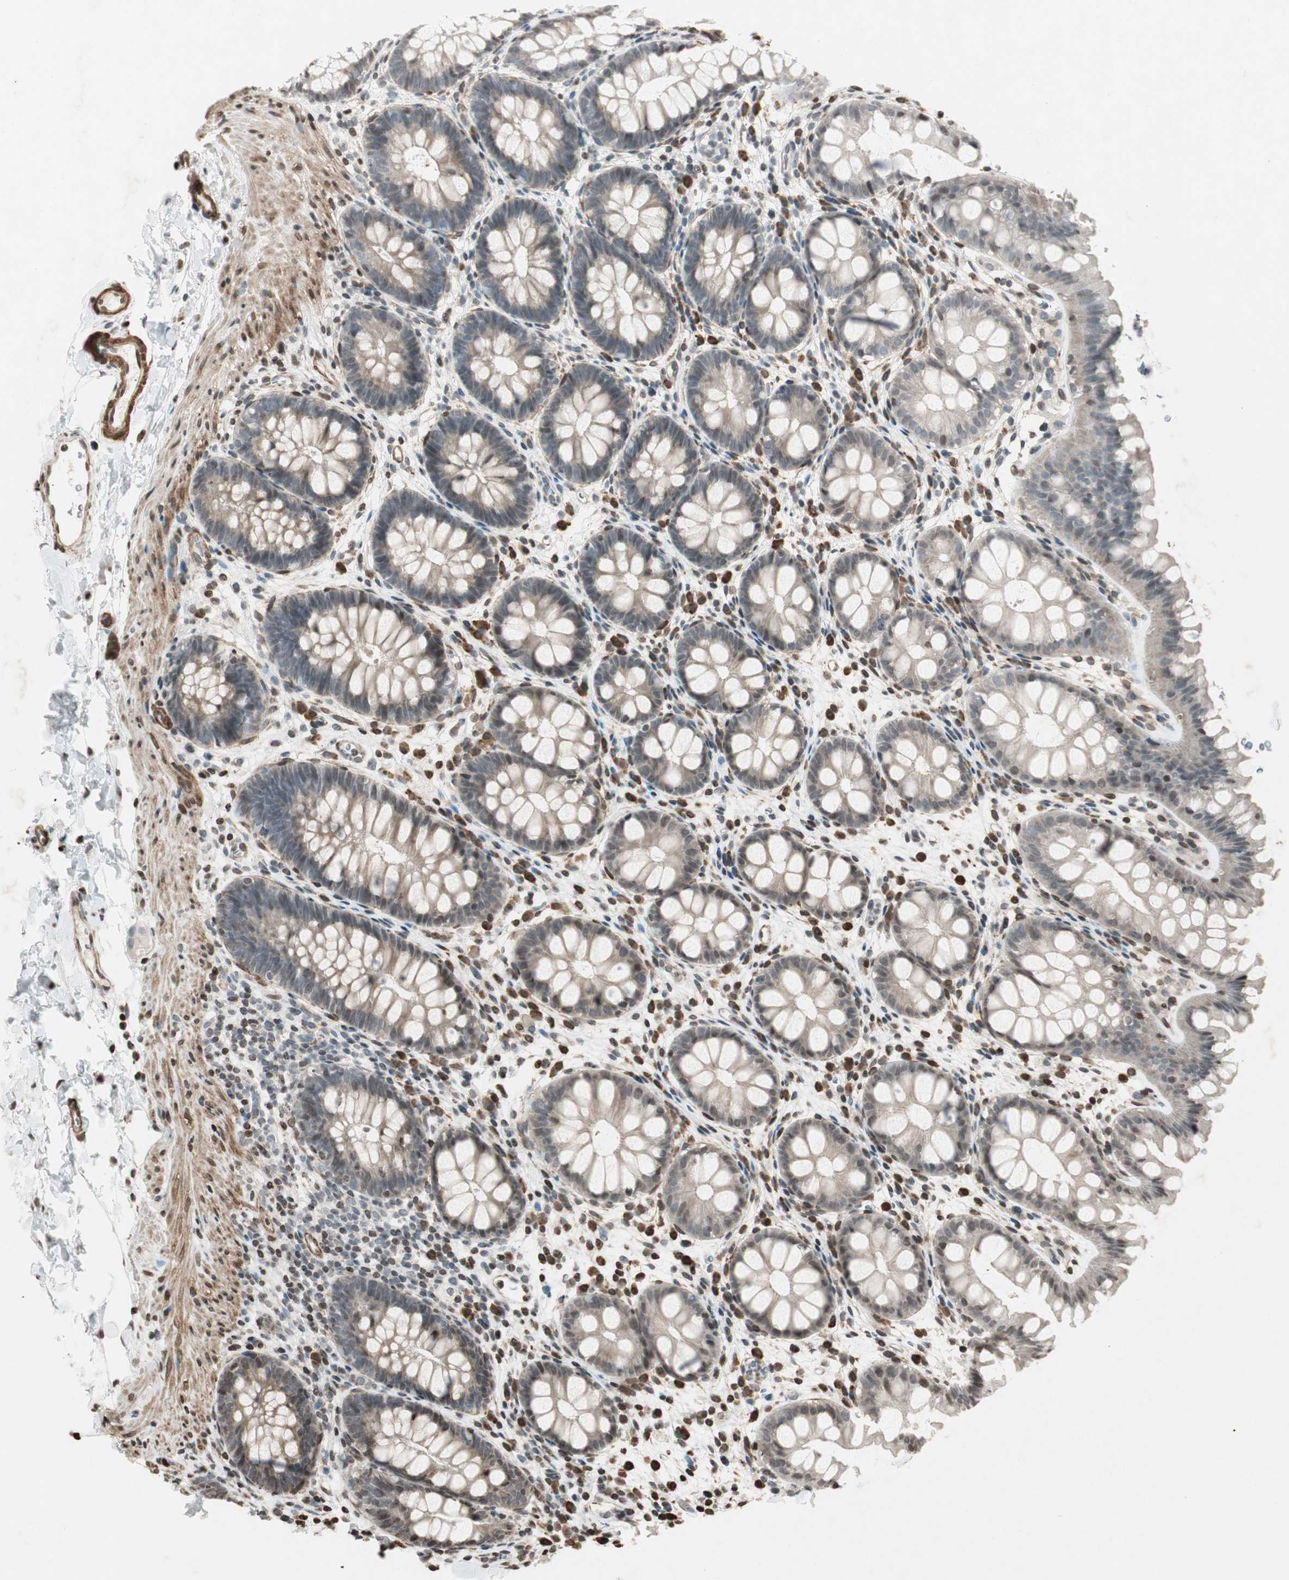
{"staining": {"intensity": "weak", "quantity": "25%-75%", "location": "cytoplasmic/membranous"}, "tissue": "rectum", "cell_type": "Glandular cells", "image_type": "normal", "snomed": [{"axis": "morphology", "description": "Normal tissue, NOS"}, {"axis": "topography", "description": "Rectum"}], "caption": "Rectum stained for a protein (brown) reveals weak cytoplasmic/membranous positive positivity in about 25%-75% of glandular cells.", "gene": "PRKG1", "patient": {"sex": "female", "age": 24}}